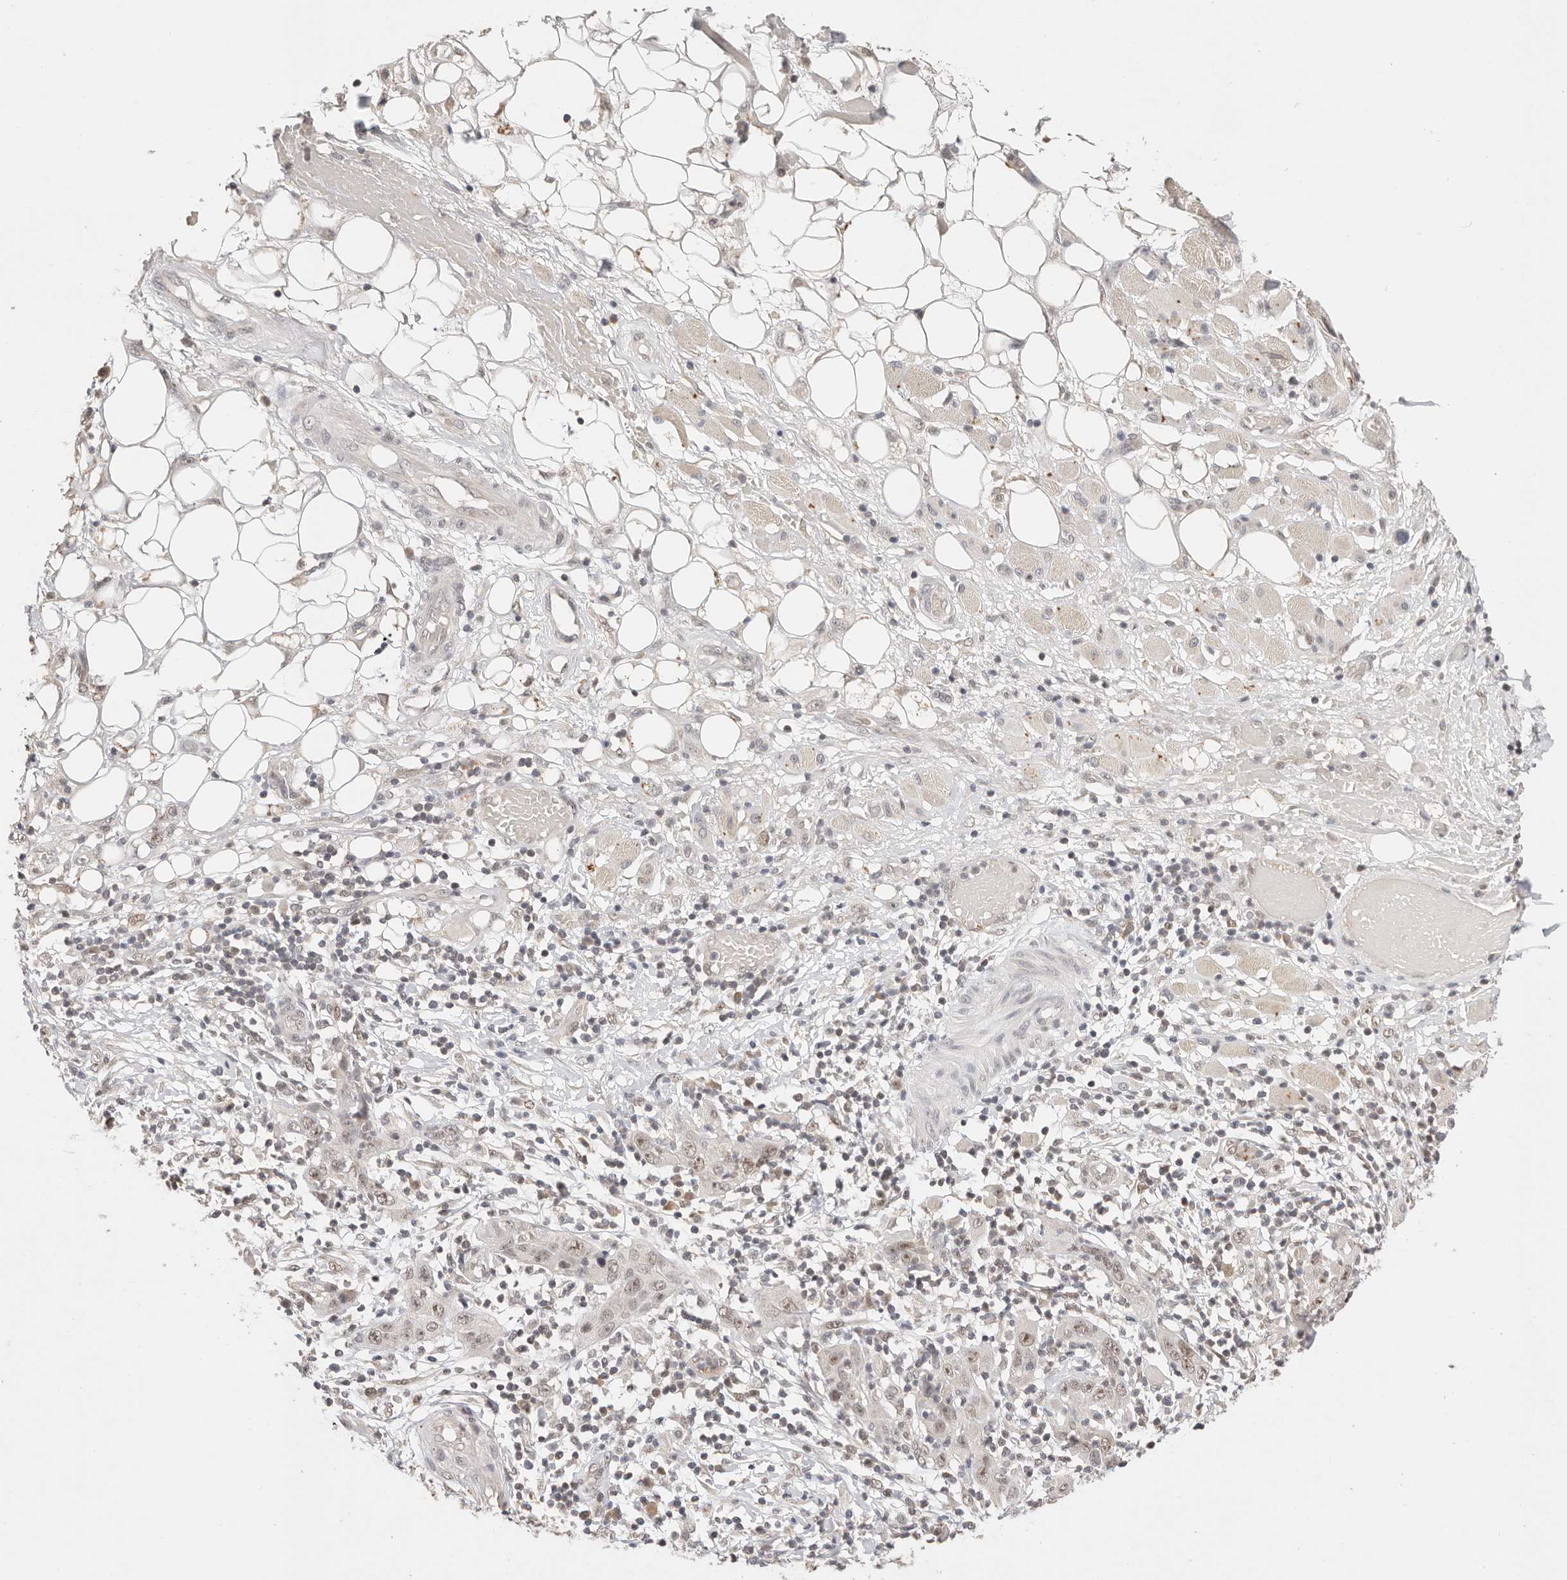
{"staining": {"intensity": "weak", "quantity": ">75%", "location": "nuclear"}, "tissue": "skin cancer", "cell_type": "Tumor cells", "image_type": "cancer", "snomed": [{"axis": "morphology", "description": "Squamous cell carcinoma, NOS"}, {"axis": "topography", "description": "Skin"}], "caption": "Skin cancer was stained to show a protein in brown. There is low levels of weak nuclear expression in about >75% of tumor cells.", "gene": "RFC3", "patient": {"sex": "female", "age": 88}}